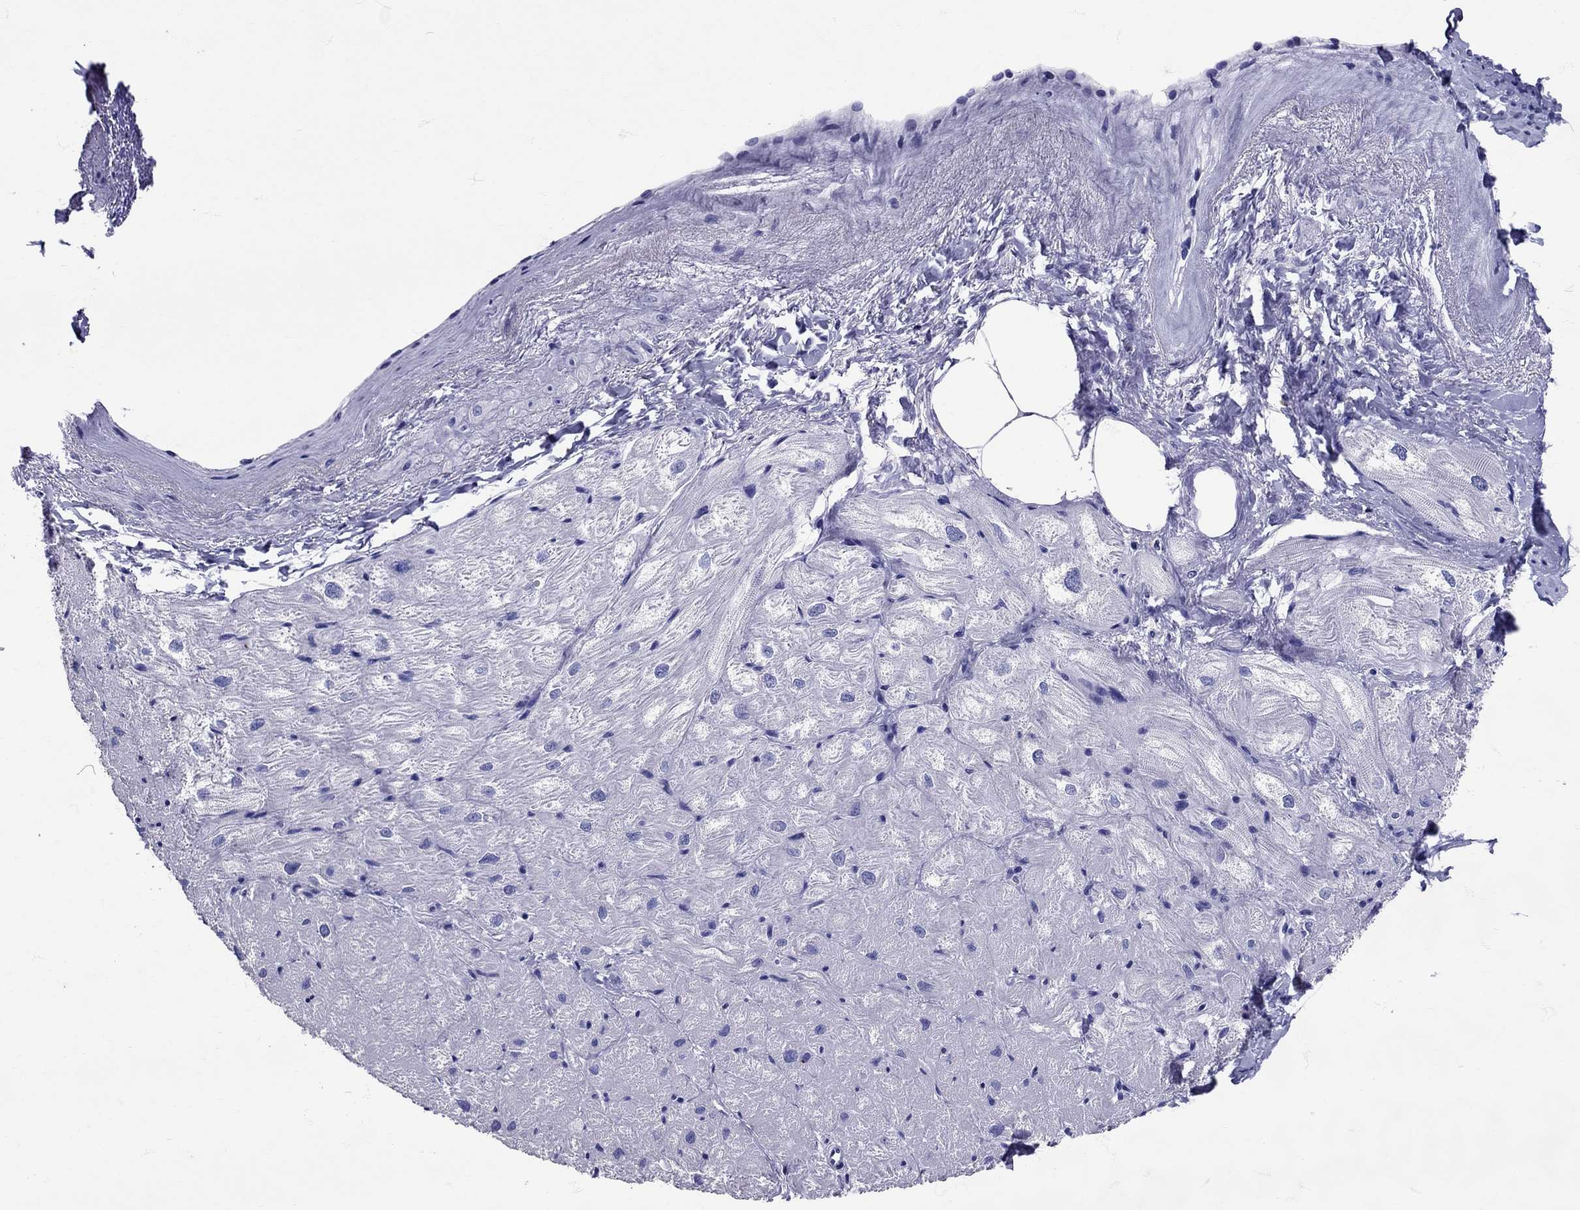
{"staining": {"intensity": "negative", "quantity": "none", "location": "none"}, "tissue": "heart muscle", "cell_type": "Cardiomyocytes", "image_type": "normal", "snomed": [{"axis": "morphology", "description": "Normal tissue, NOS"}, {"axis": "topography", "description": "Heart"}], "caption": "This histopathology image is of unremarkable heart muscle stained with IHC to label a protein in brown with the nuclei are counter-stained blue. There is no staining in cardiomyocytes. (DAB immunohistochemistry, high magnification).", "gene": "AVP", "patient": {"sex": "male", "age": 57}}